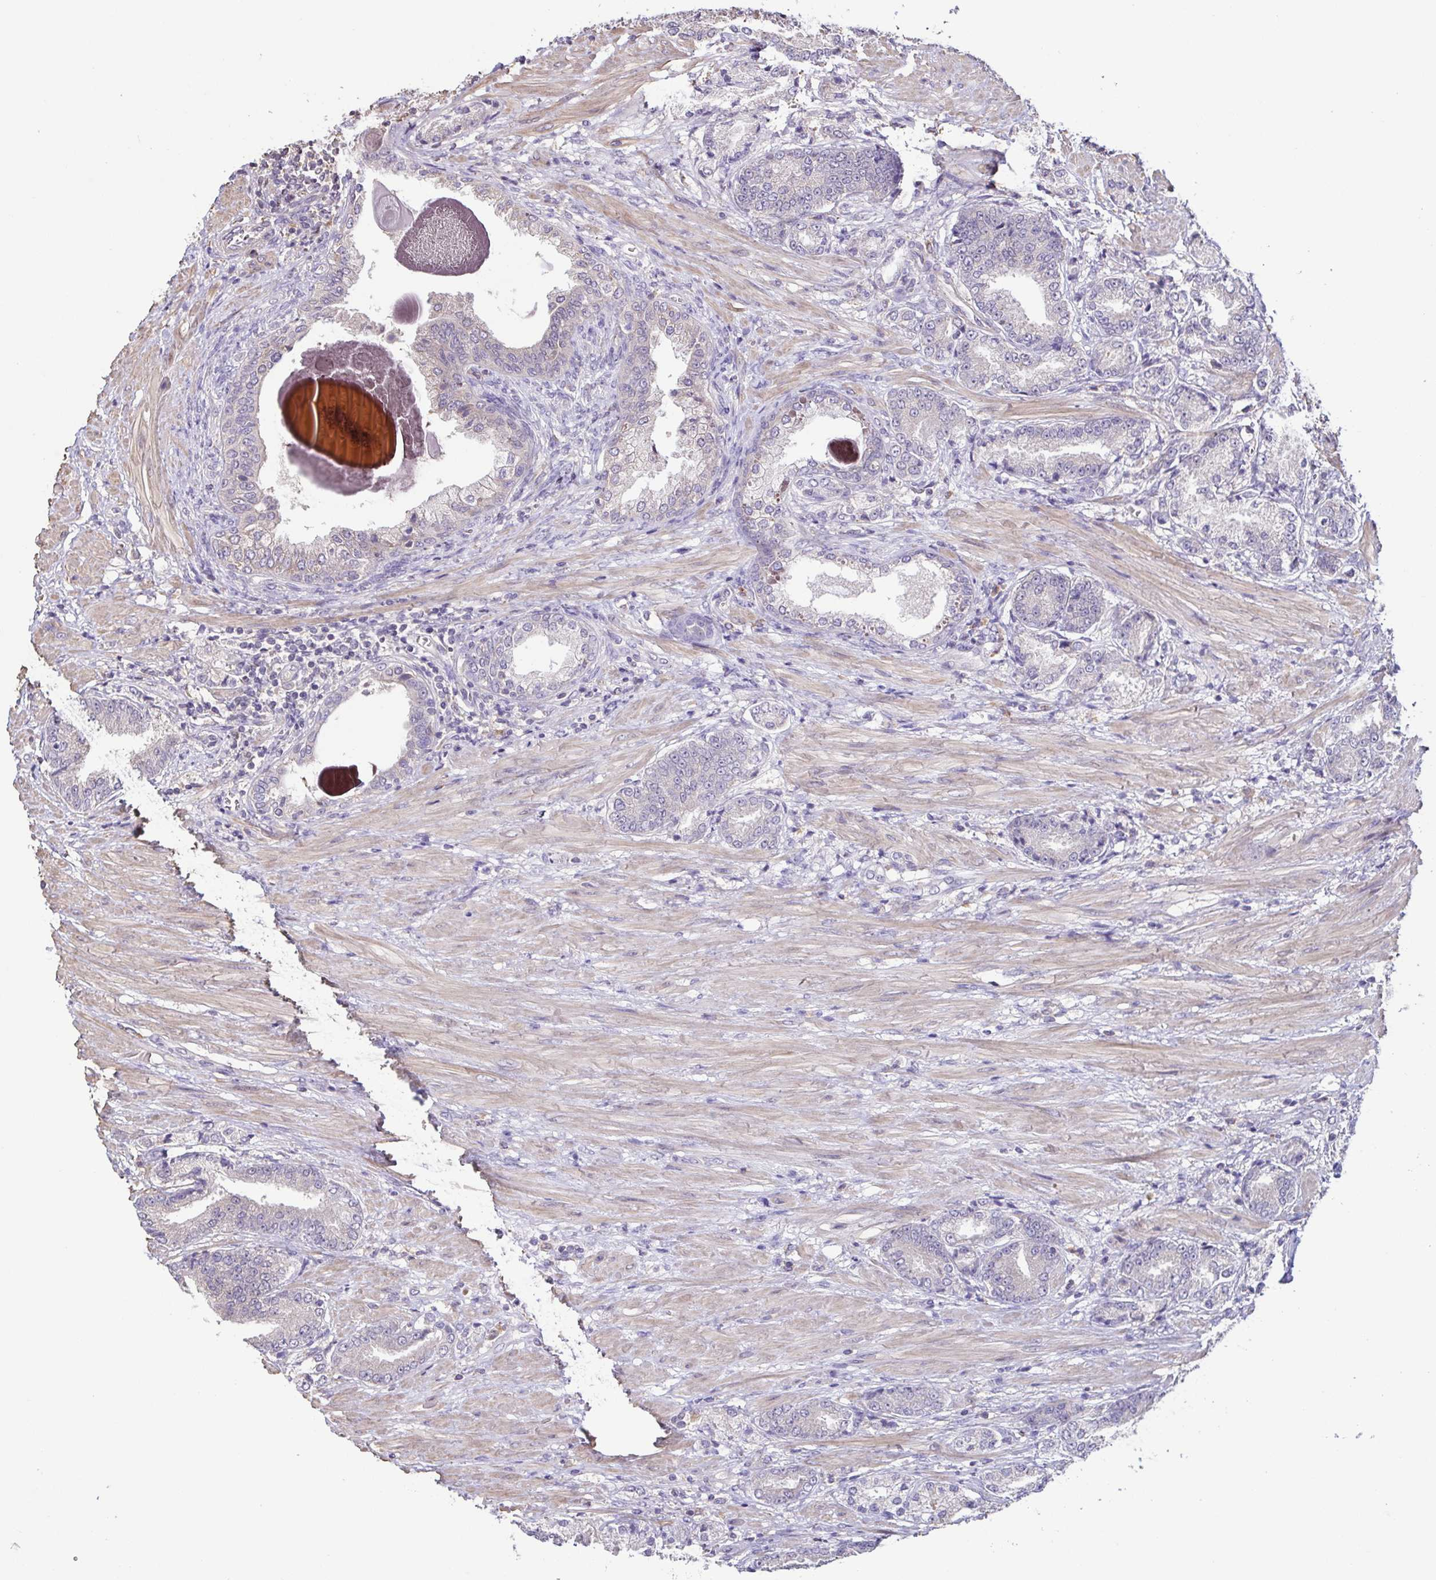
{"staining": {"intensity": "negative", "quantity": "none", "location": "none"}, "tissue": "prostate cancer", "cell_type": "Tumor cells", "image_type": "cancer", "snomed": [{"axis": "morphology", "description": "Adenocarcinoma, High grade"}, {"axis": "topography", "description": "Prostate and seminal vesicle, NOS"}], "caption": "This is an immunohistochemistry (IHC) histopathology image of human prostate cancer. There is no expression in tumor cells.", "gene": "ACTRT2", "patient": {"sex": "male", "age": 61}}